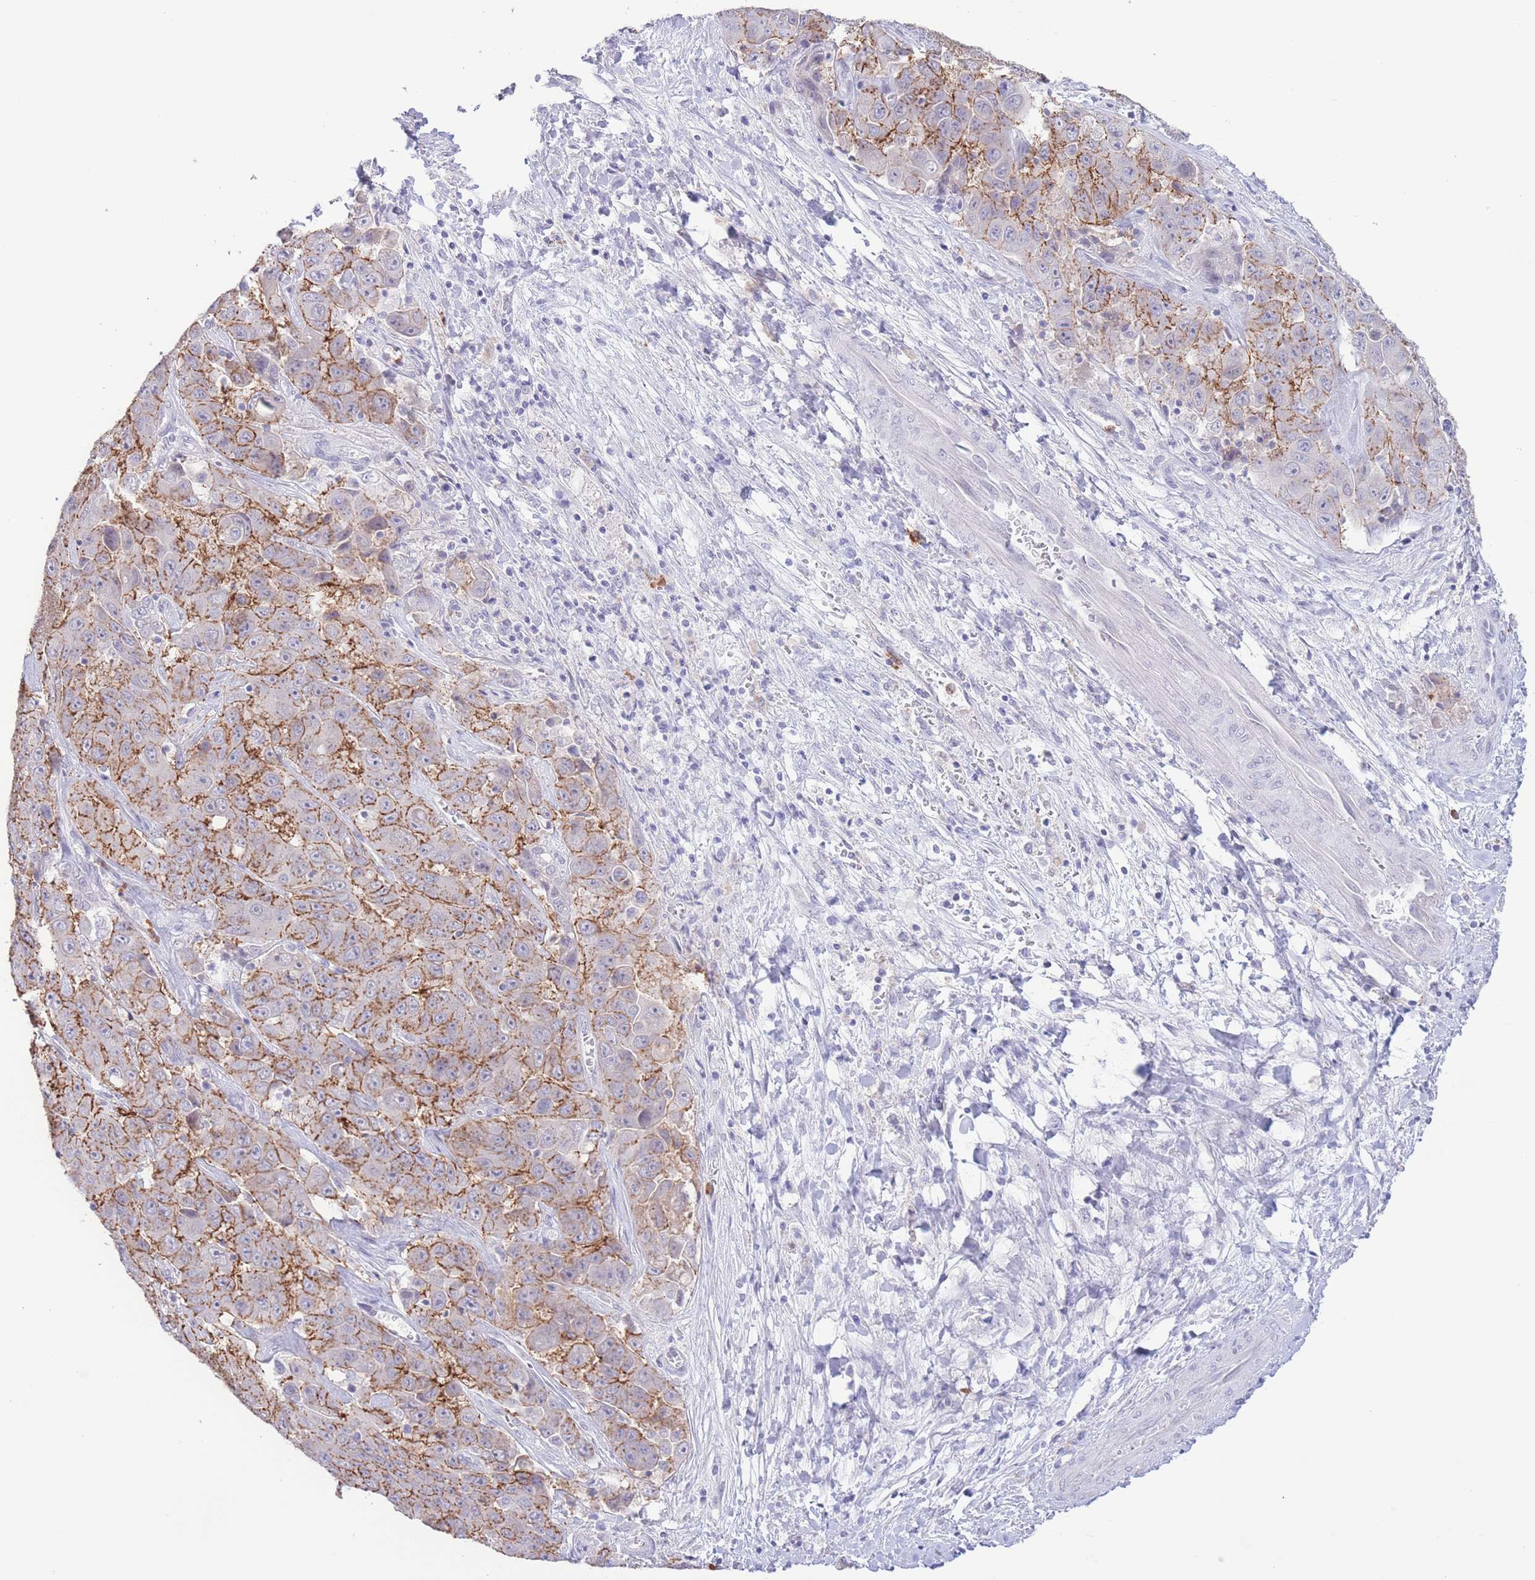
{"staining": {"intensity": "moderate", "quantity": ">75%", "location": "cytoplasmic/membranous"}, "tissue": "liver cancer", "cell_type": "Tumor cells", "image_type": "cancer", "snomed": [{"axis": "morphology", "description": "Cholangiocarcinoma"}, {"axis": "topography", "description": "Liver"}], "caption": "Moderate cytoplasmic/membranous positivity is seen in approximately >75% of tumor cells in liver cancer. (Brightfield microscopy of DAB IHC at high magnification).", "gene": "LCLAT1", "patient": {"sex": "female", "age": 52}}